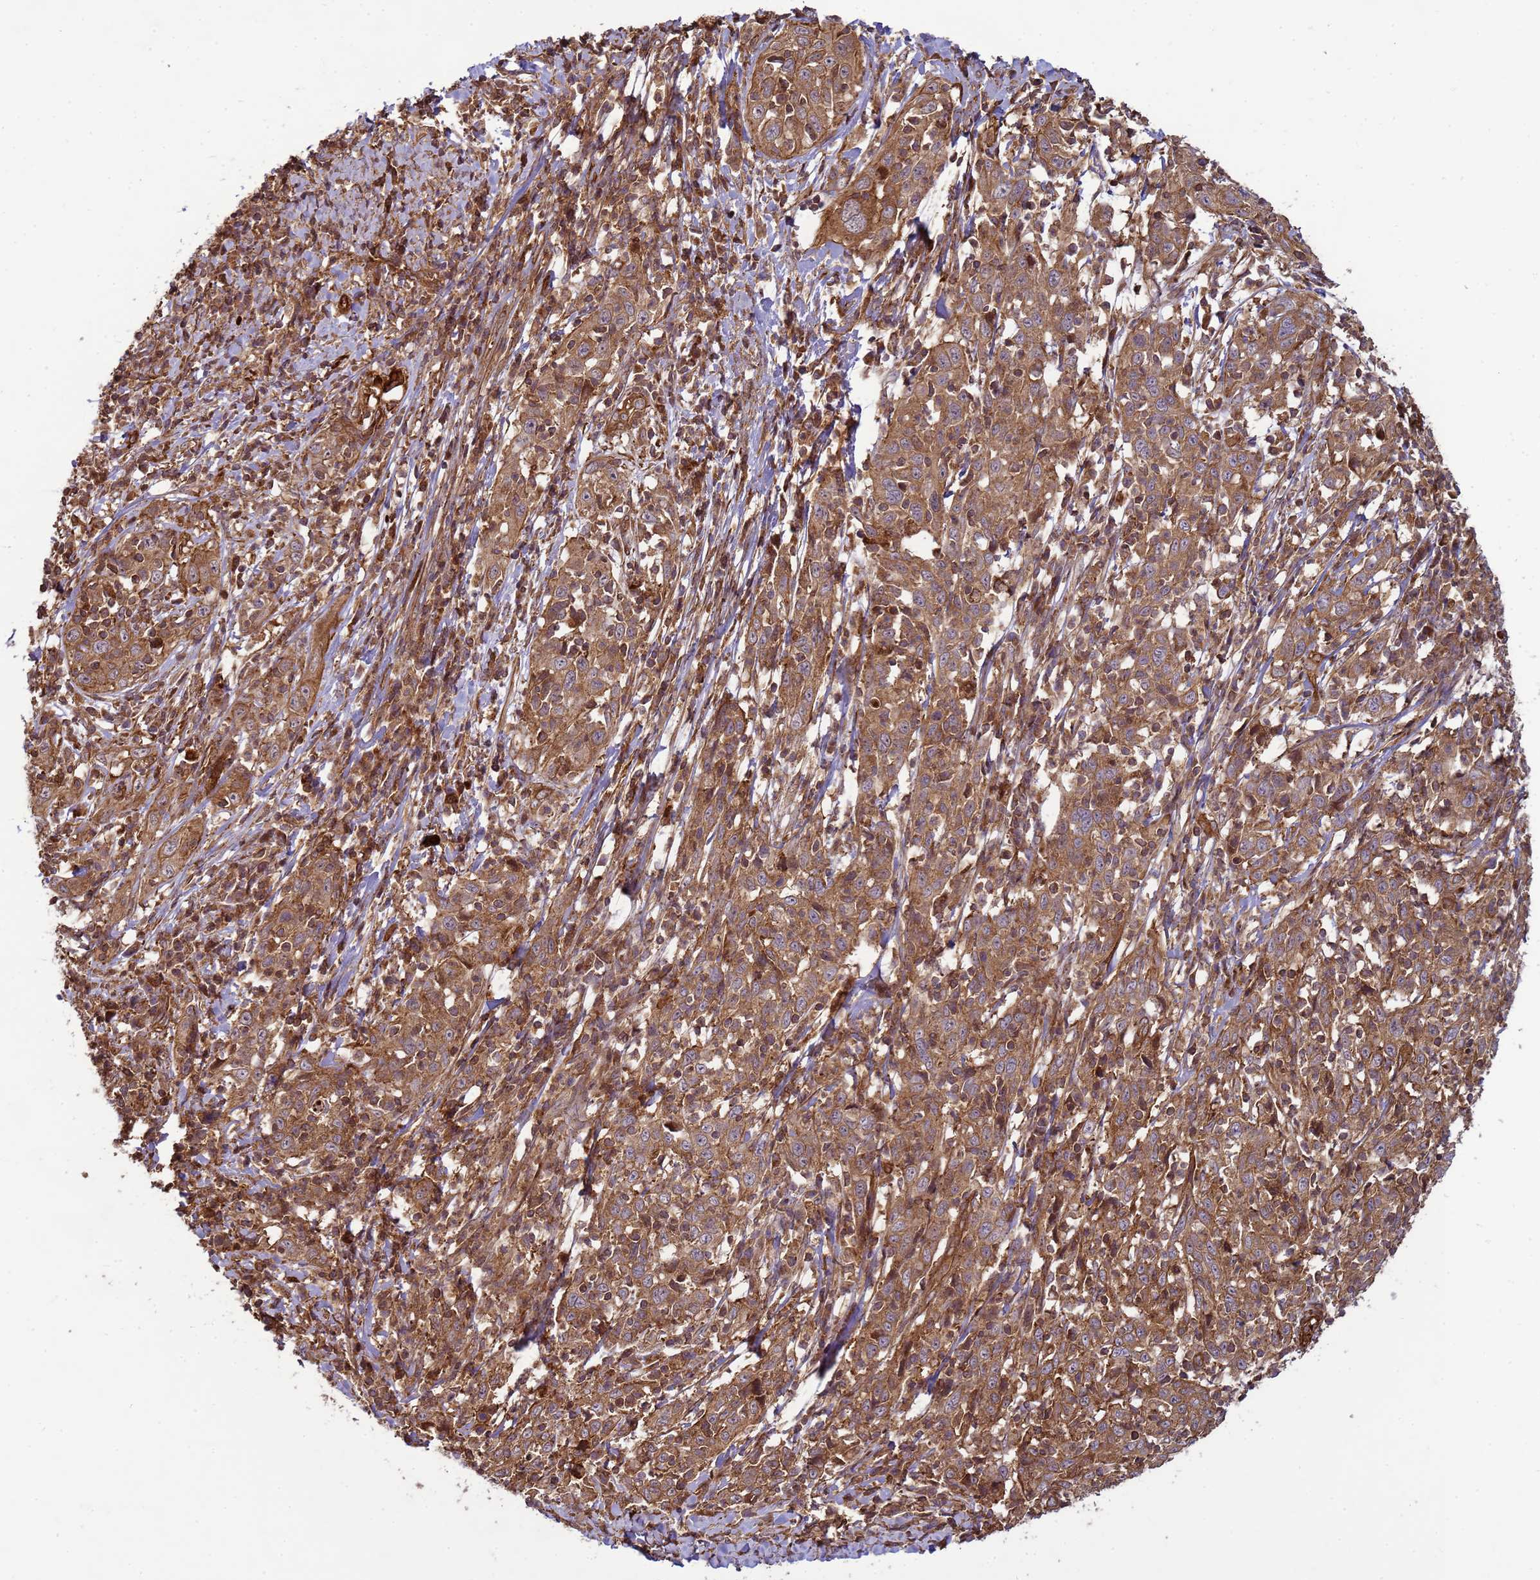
{"staining": {"intensity": "moderate", "quantity": ">75%", "location": "cytoplasmic/membranous"}, "tissue": "cervical cancer", "cell_type": "Tumor cells", "image_type": "cancer", "snomed": [{"axis": "morphology", "description": "Squamous cell carcinoma, NOS"}, {"axis": "topography", "description": "Cervix"}], "caption": "Protein expression analysis of cervical cancer (squamous cell carcinoma) reveals moderate cytoplasmic/membranous positivity in about >75% of tumor cells. (IHC, brightfield microscopy, high magnification).", "gene": "CNOT1", "patient": {"sex": "female", "age": 46}}